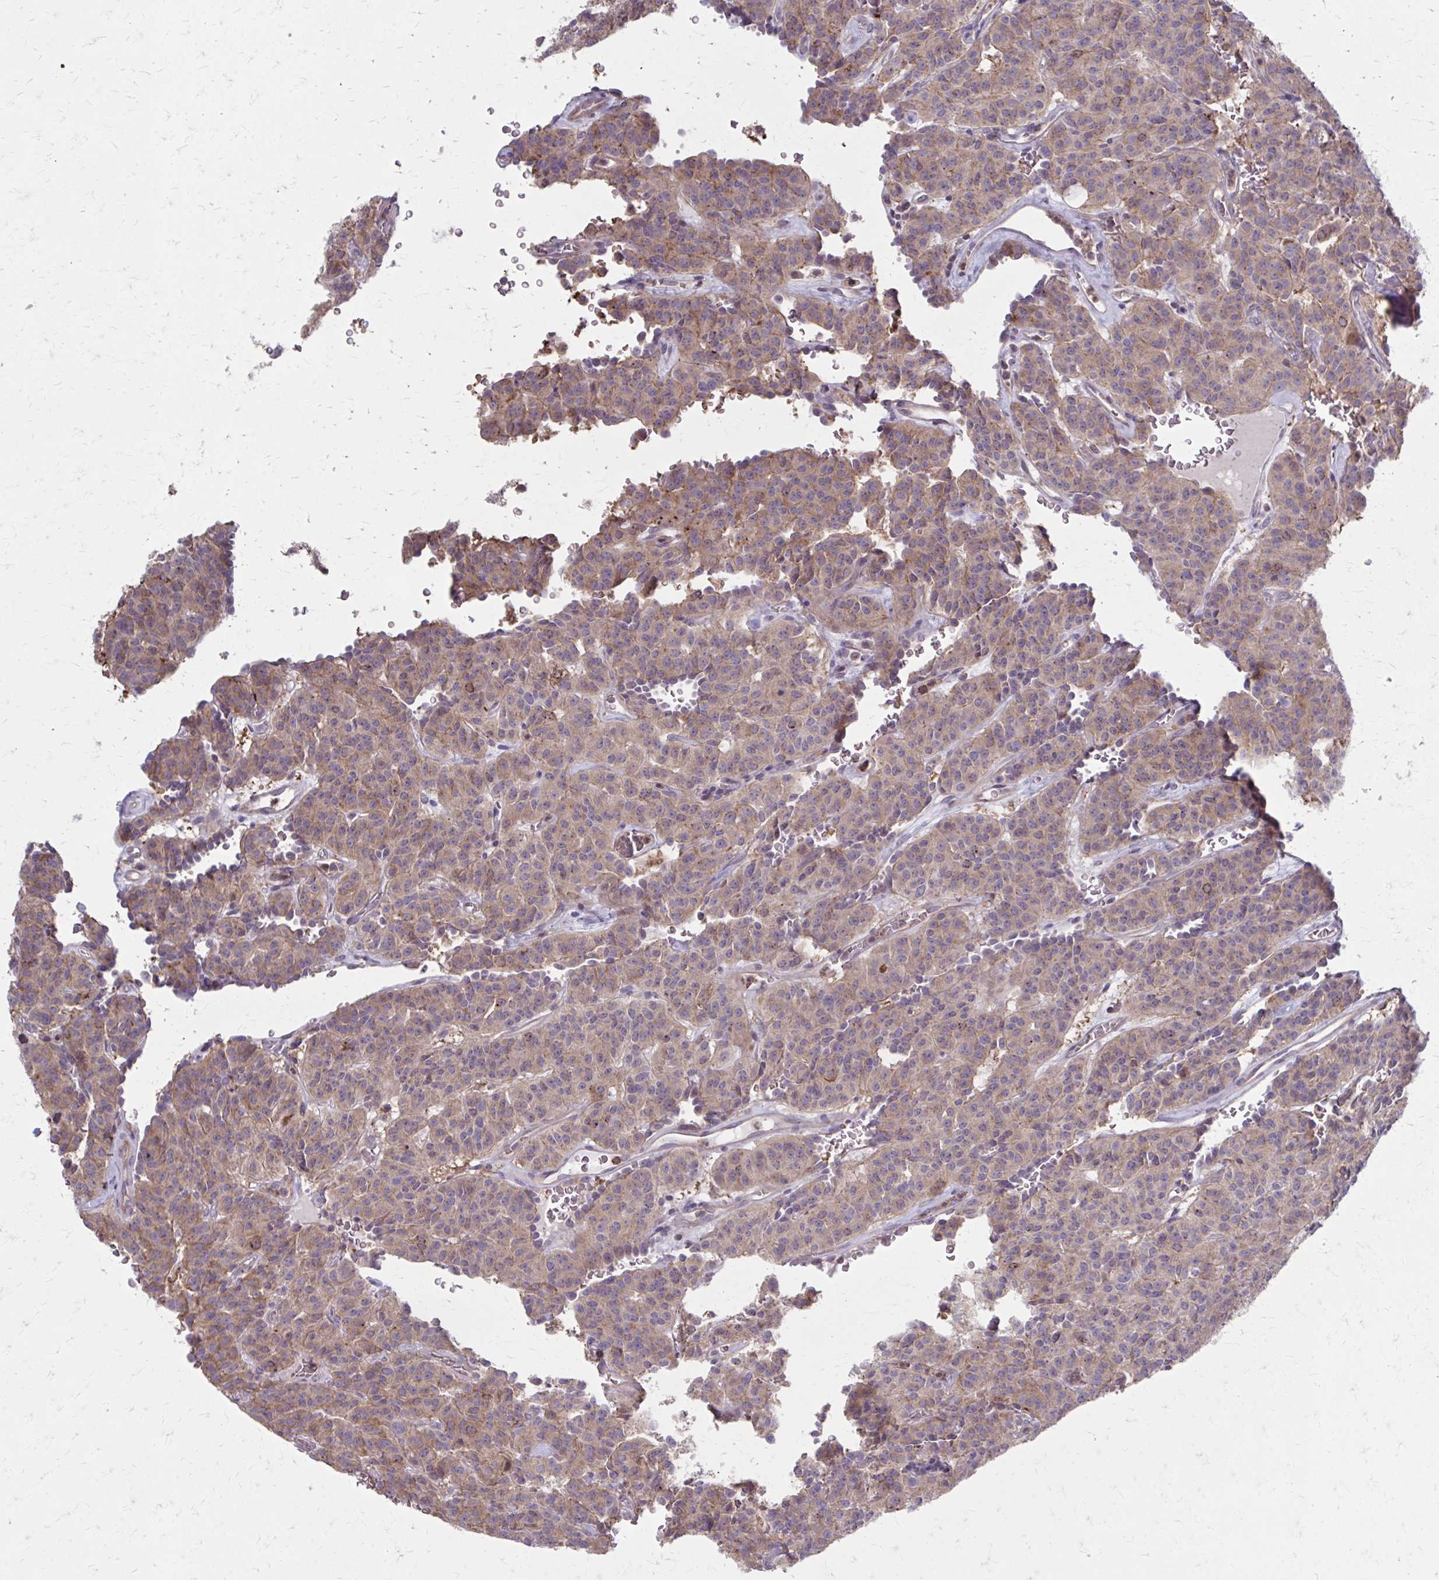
{"staining": {"intensity": "weak", "quantity": ">75%", "location": "cytoplasmic/membranous"}, "tissue": "carcinoid", "cell_type": "Tumor cells", "image_type": "cancer", "snomed": [{"axis": "morphology", "description": "Carcinoid, malignant, NOS"}, {"axis": "topography", "description": "Lung"}], "caption": "This is a histology image of IHC staining of malignant carcinoid, which shows weak staining in the cytoplasmic/membranous of tumor cells.", "gene": "MMP14", "patient": {"sex": "female", "age": 61}}